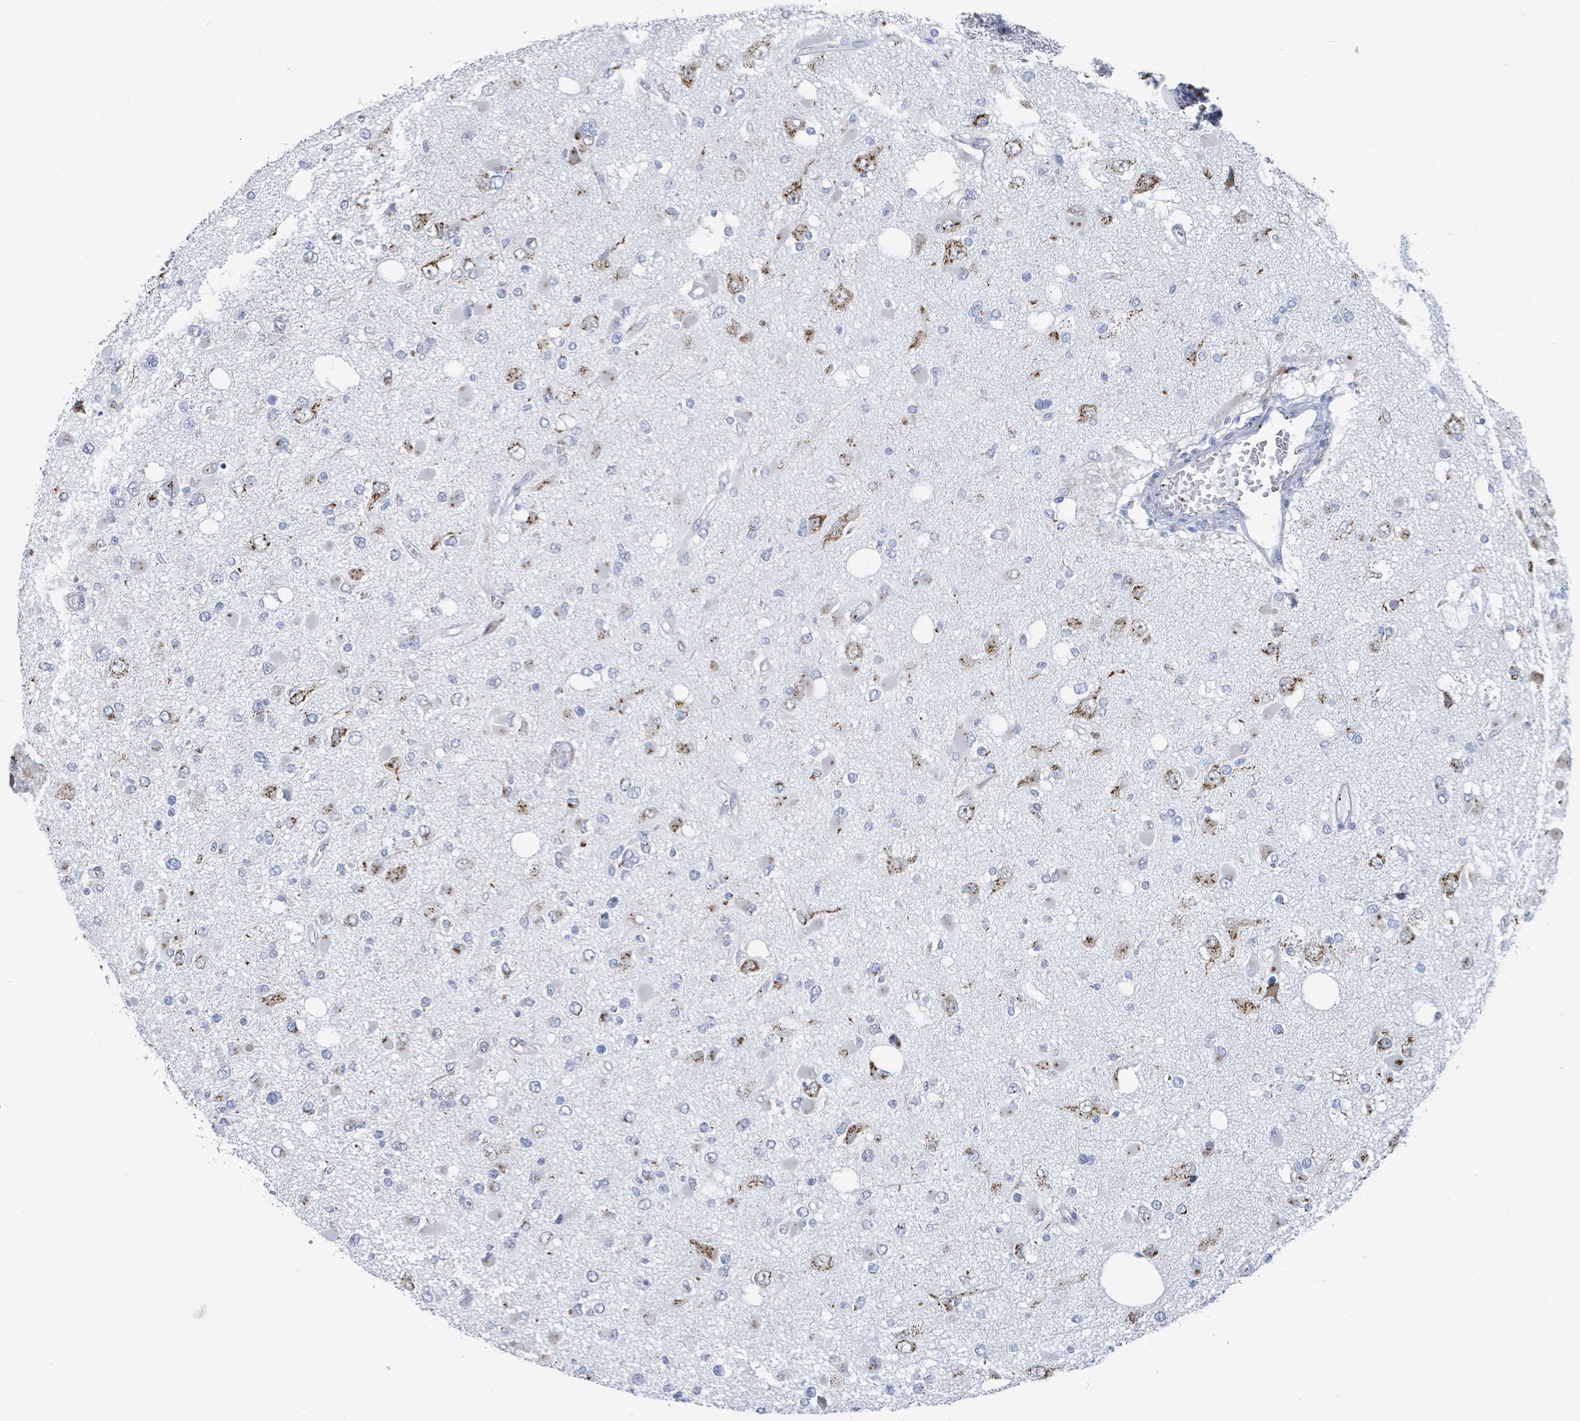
{"staining": {"intensity": "moderate", "quantity": "25%-75%", "location": "cytoplasmic/membranous"}, "tissue": "glioma", "cell_type": "Tumor cells", "image_type": "cancer", "snomed": [{"axis": "morphology", "description": "Glioma, malignant, High grade"}, {"axis": "topography", "description": "Brain"}], "caption": "A brown stain labels moderate cytoplasmic/membranous positivity of a protein in human glioma tumor cells.", "gene": "DCAF5", "patient": {"sex": "male", "age": 53}}